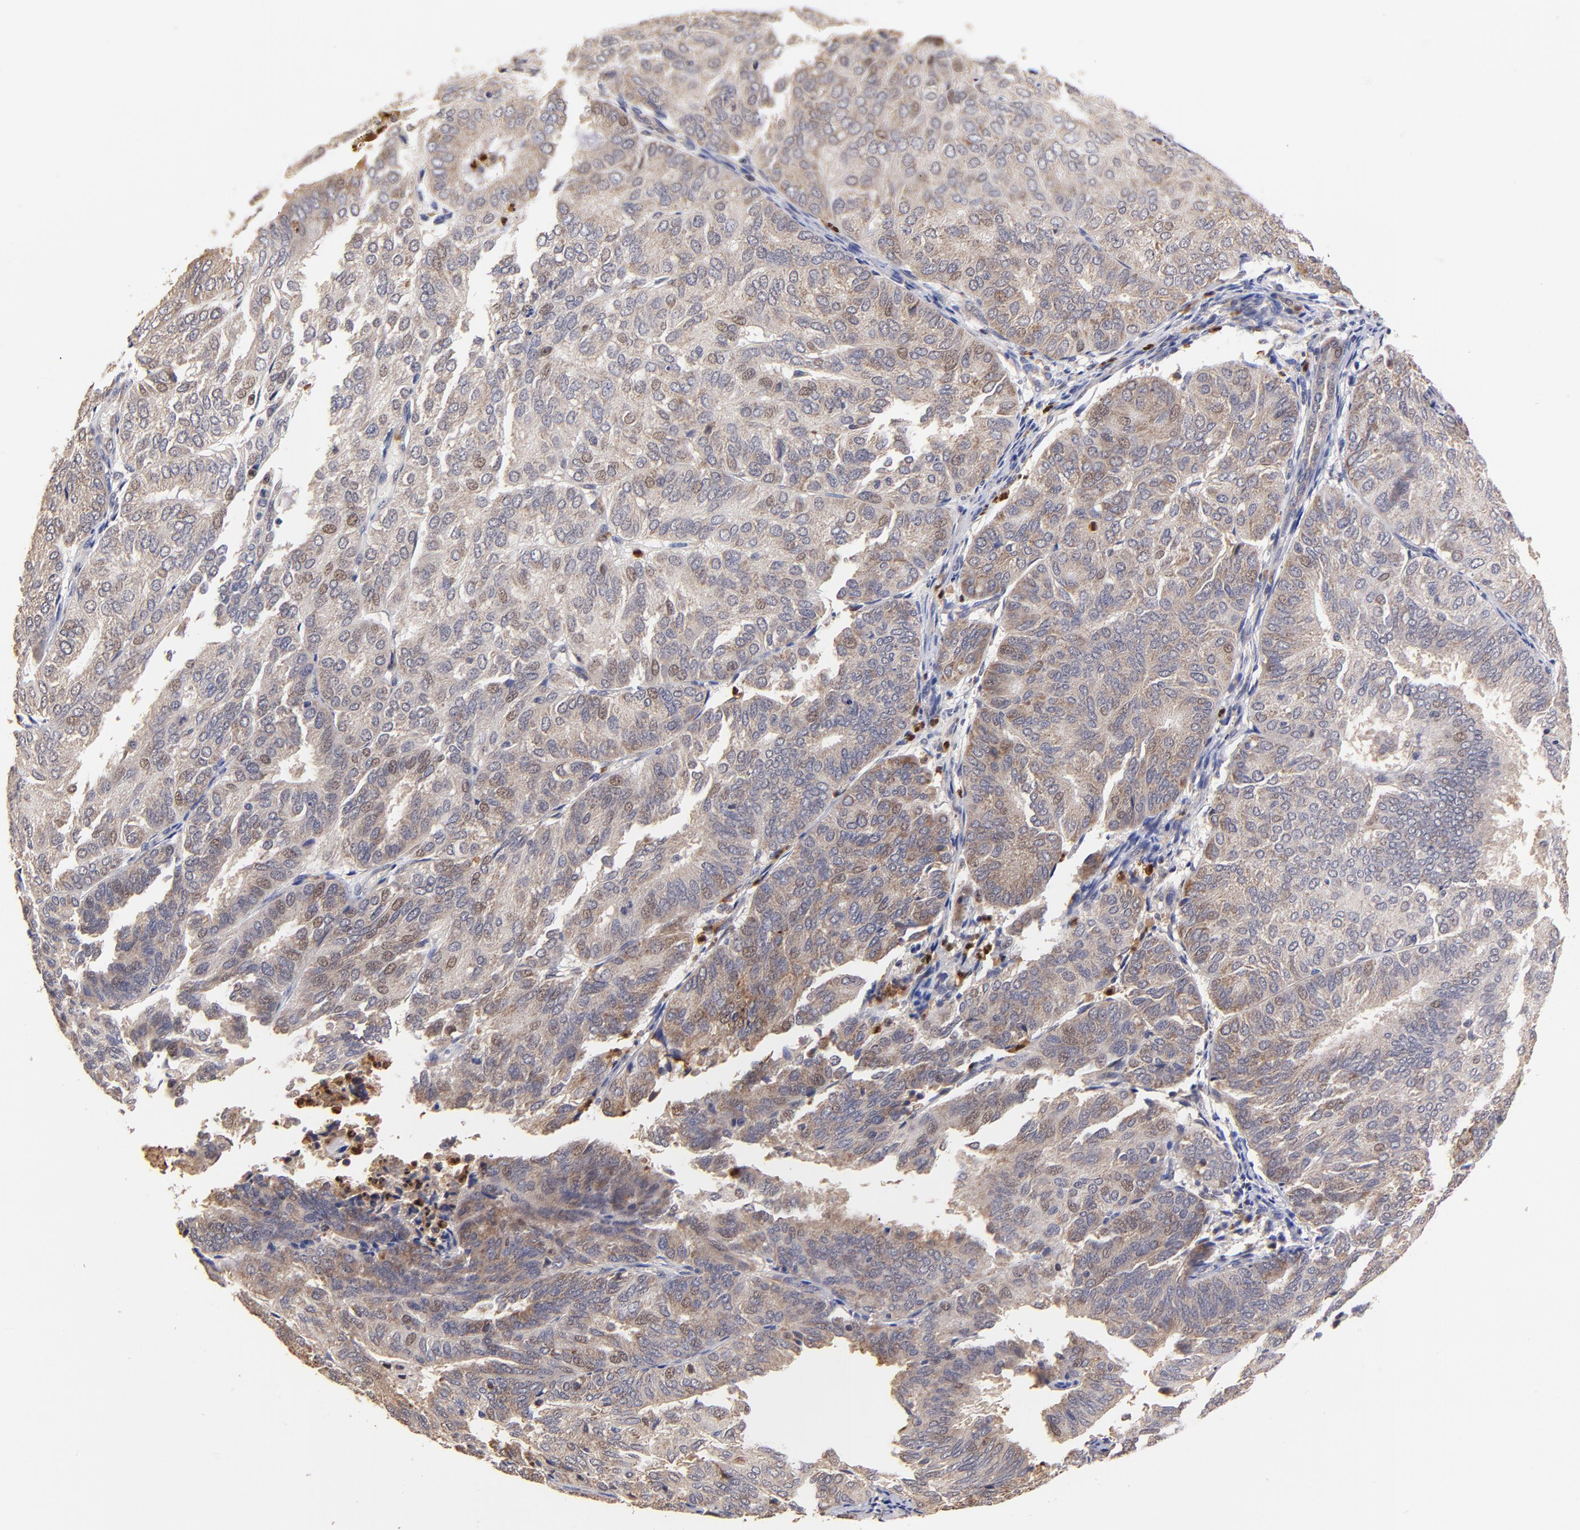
{"staining": {"intensity": "weak", "quantity": ">75%", "location": "cytoplasmic/membranous,nuclear"}, "tissue": "endometrial cancer", "cell_type": "Tumor cells", "image_type": "cancer", "snomed": [{"axis": "morphology", "description": "Adenocarcinoma, NOS"}, {"axis": "topography", "description": "Endometrium"}], "caption": "The image demonstrates immunohistochemical staining of endometrial cancer. There is weak cytoplasmic/membranous and nuclear positivity is present in about >75% of tumor cells.", "gene": "BBOF1", "patient": {"sex": "female", "age": 59}}